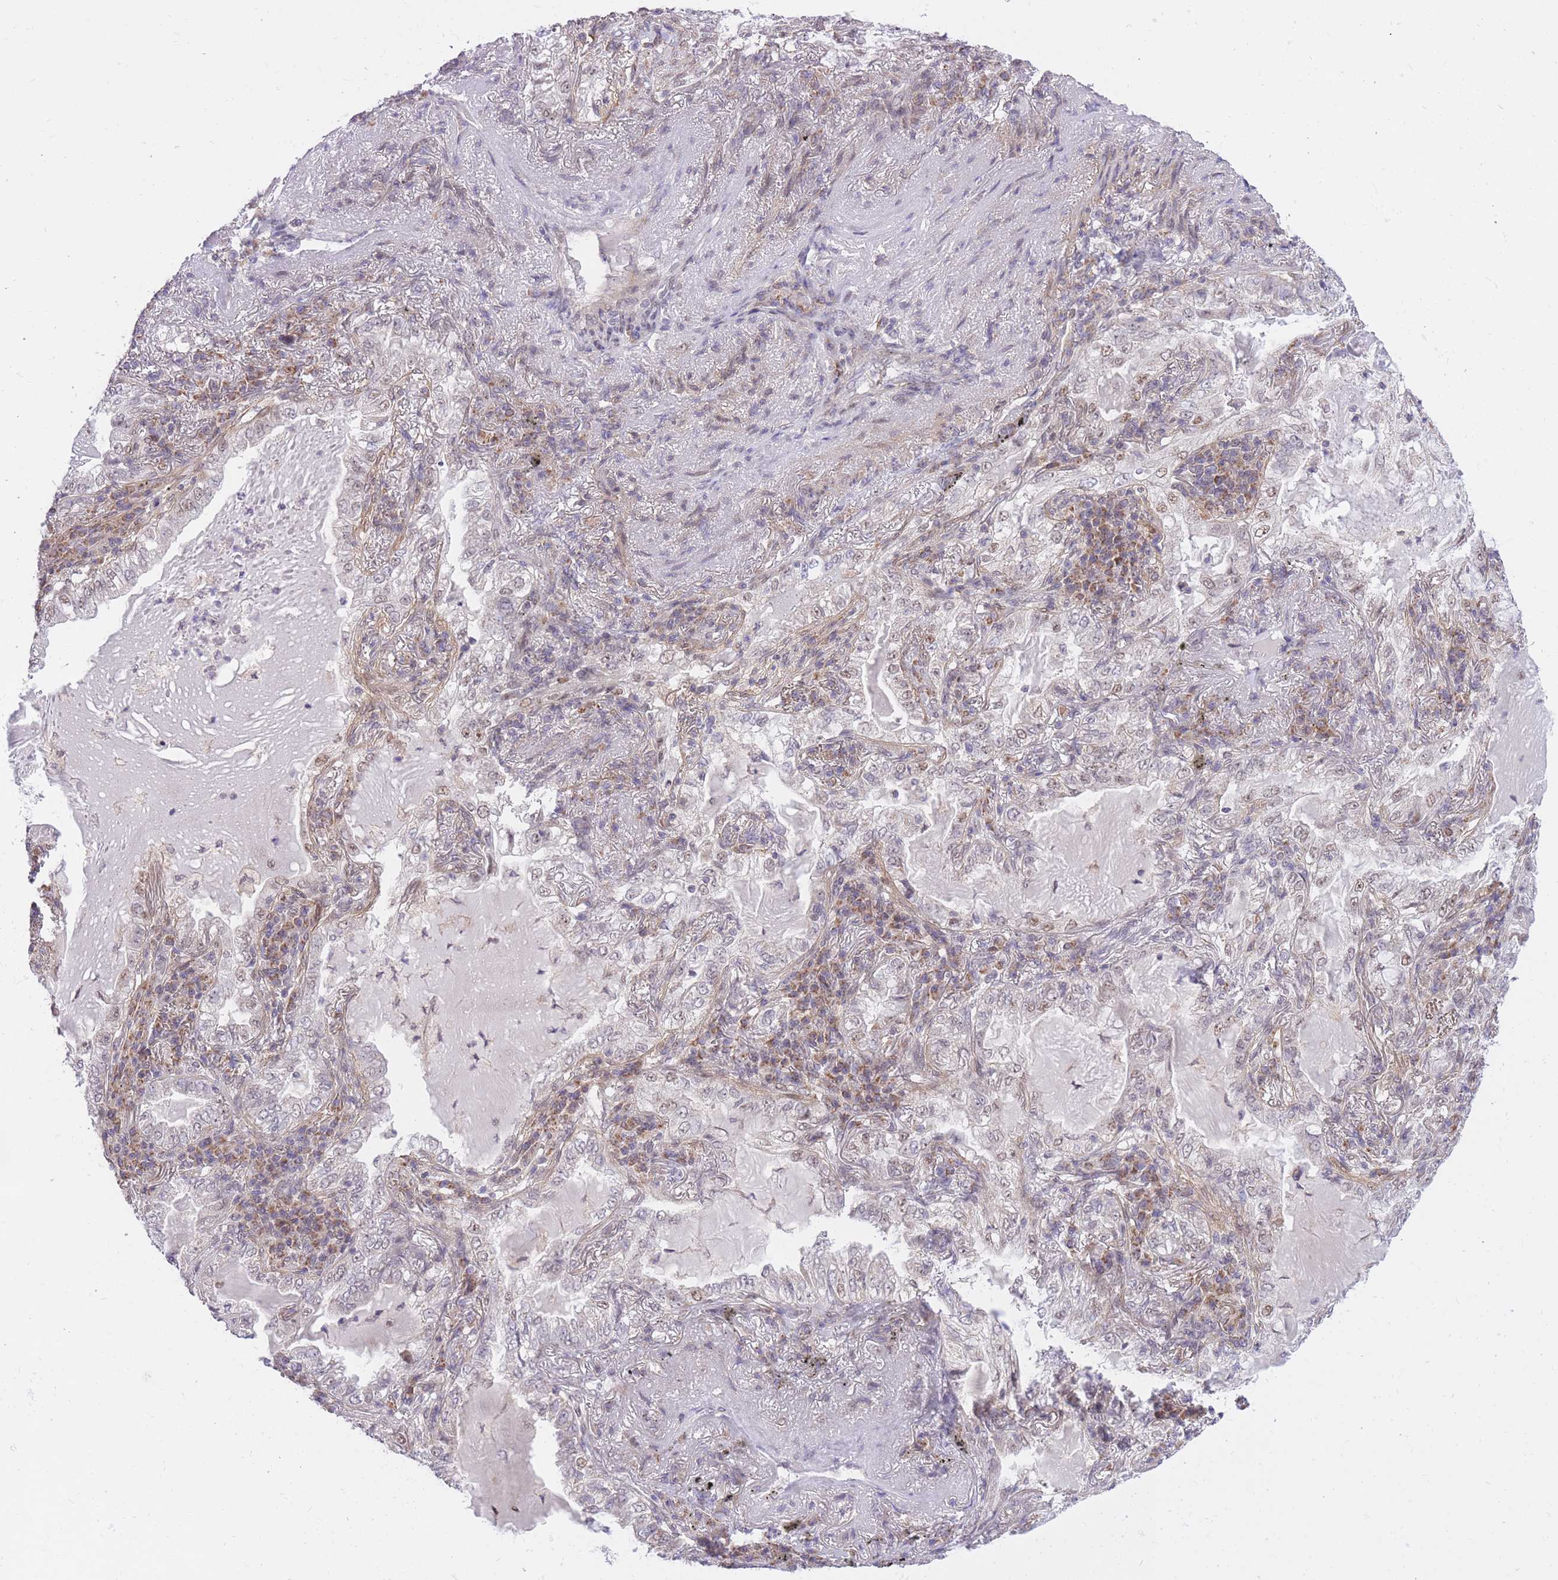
{"staining": {"intensity": "weak", "quantity": "<25%", "location": "nuclear"}, "tissue": "lung cancer", "cell_type": "Tumor cells", "image_type": "cancer", "snomed": [{"axis": "morphology", "description": "Adenocarcinoma, NOS"}, {"axis": "topography", "description": "Lung"}], "caption": "Lung cancer was stained to show a protein in brown. There is no significant expression in tumor cells.", "gene": "MINDY2", "patient": {"sex": "female", "age": 73}}